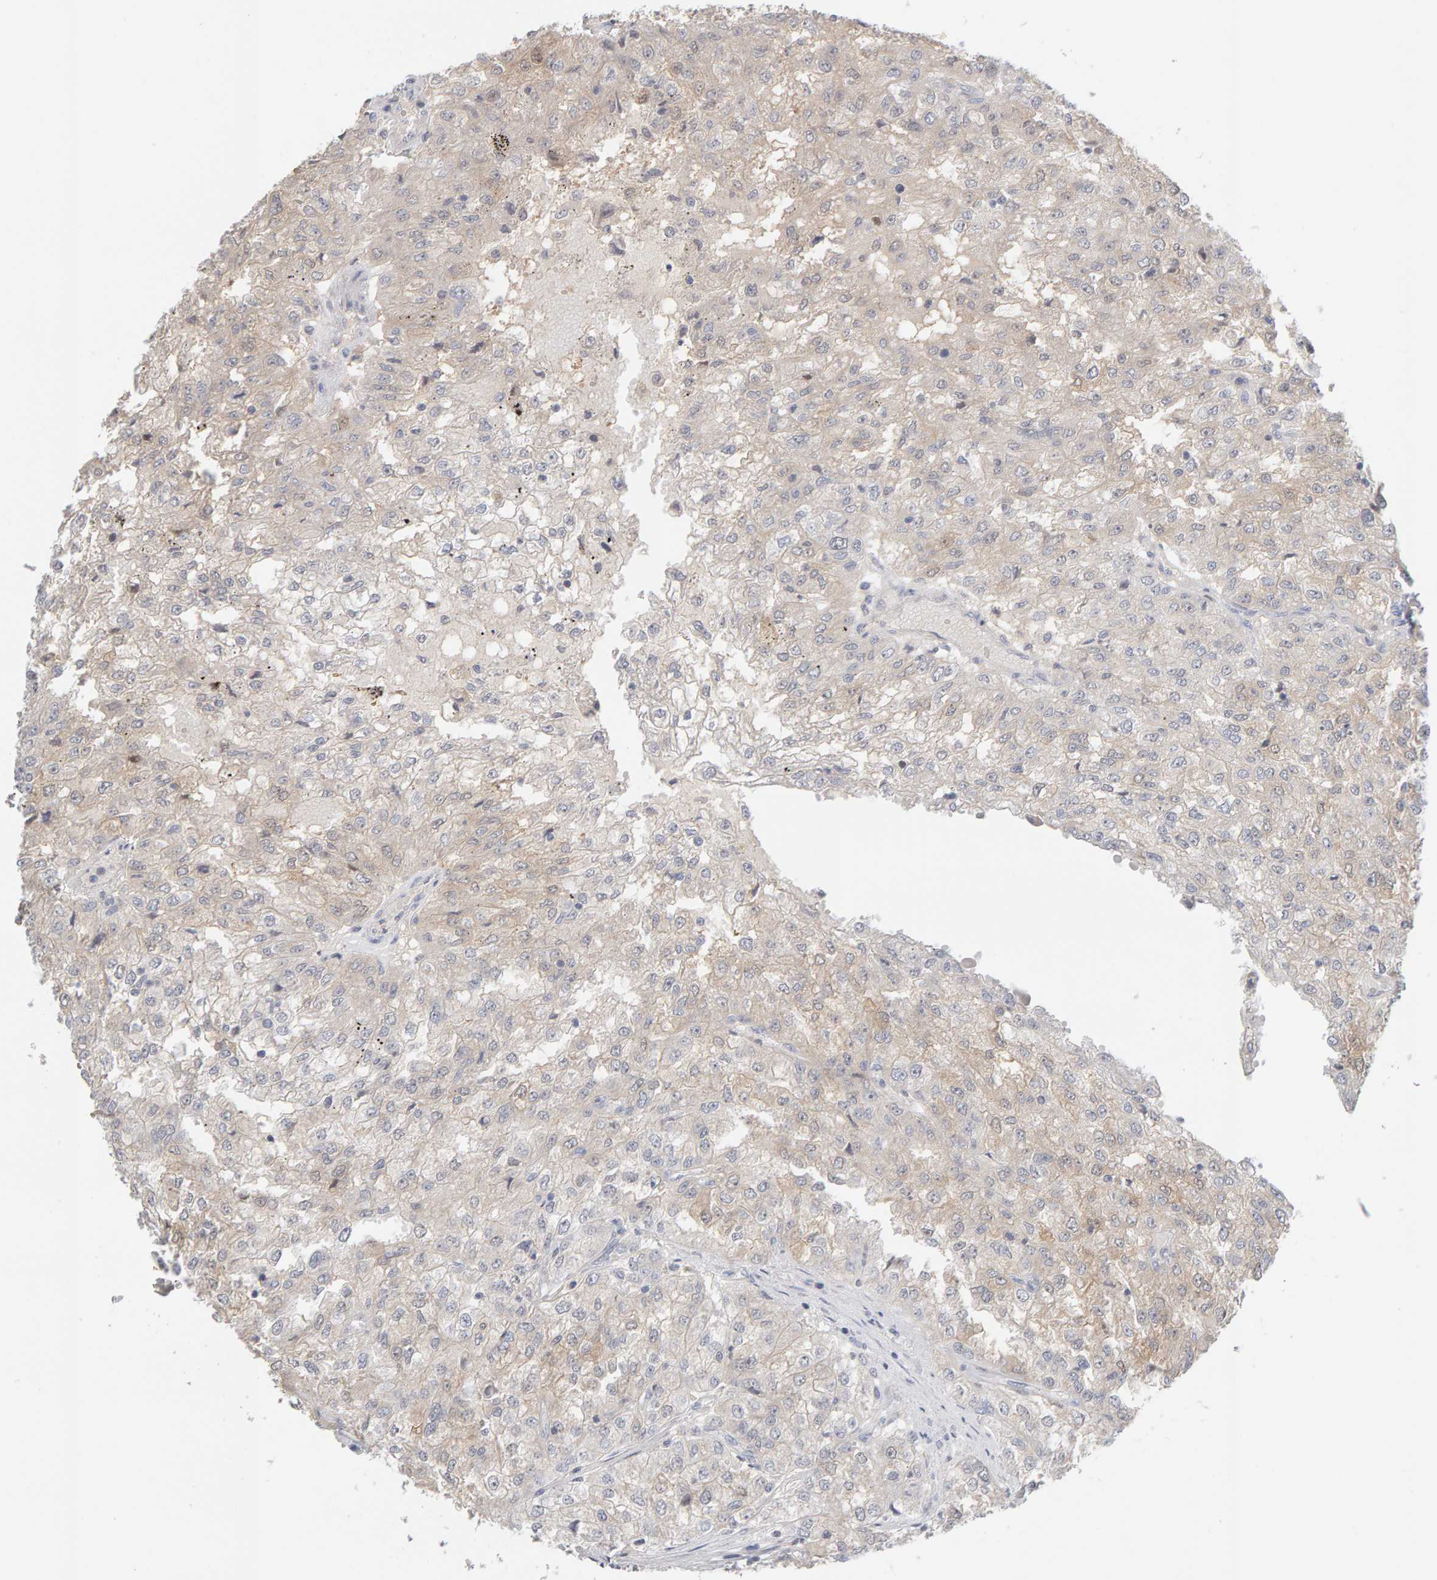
{"staining": {"intensity": "weak", "quantity": "<25%", "location": "cytoplasmic/membranous"}, "tissue": "renal cancer", "cell_type": "Tumor cells", "image_type": "cancer", "snomed": [{"axis": "morphology", "description": "Adenocarcinoma, NOS"}, {"axis": "topography", "description": "Kidney"}], "caption": "Immunohistochemistry of human renal cancer (adenocarcinoma) shows no staining in tumor cells.", "gene": "GFUS", "patient": {"sex": "female", "age": 54}}